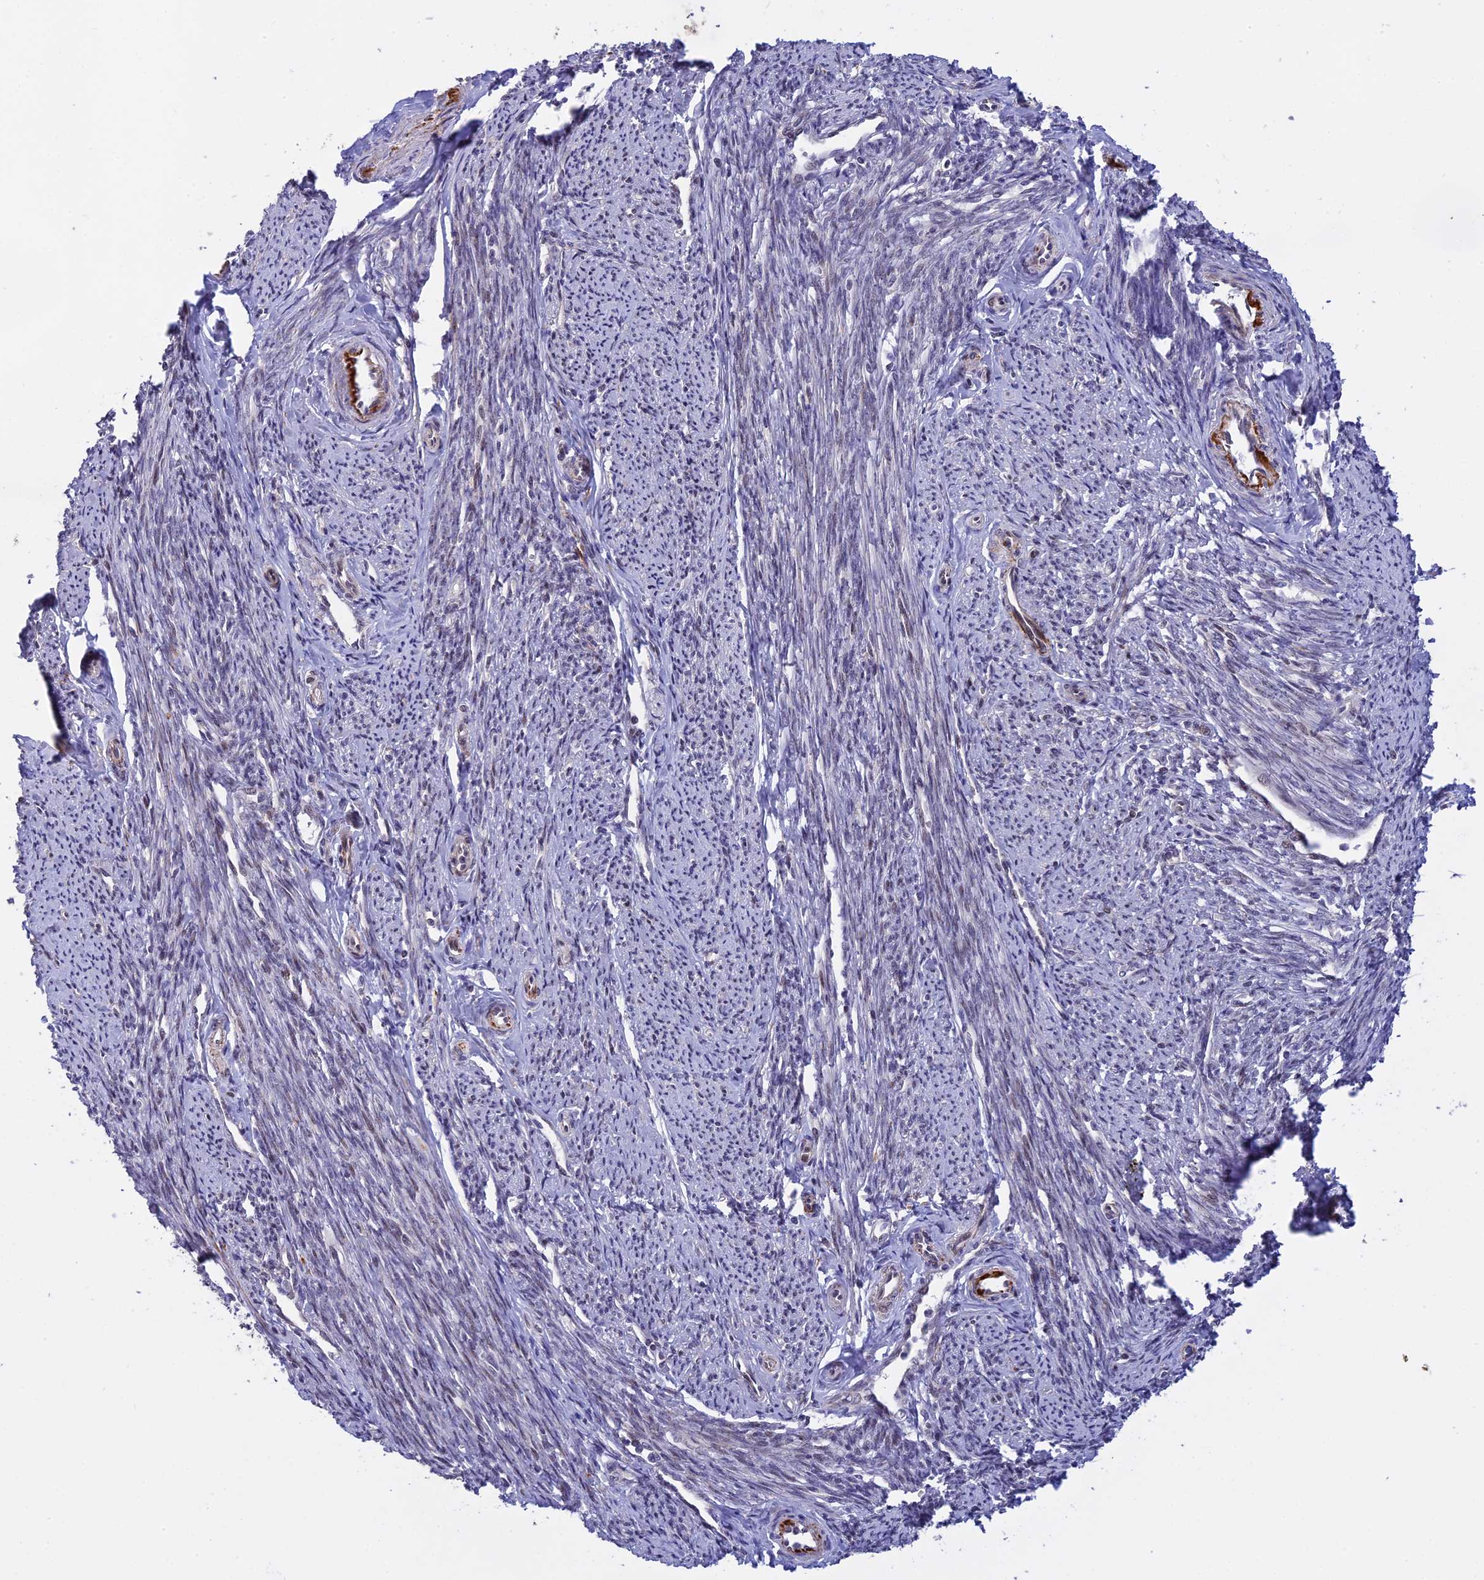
{"staining": {"intensity": "weak", "quantity": "25%-75%", "location": "nuclear"}, "tissue": "smooth muscle", "cell_type": "Smooth muscle cells", "image_type": "normal", "snomed": [{"axis": "morphology", "description": "Normal tissue, NOS"}, {"axis": "topography", "description": "Smooth muscle"}, {"axis": "topography", "description": "Uterus"}], "caption": "Immunohistochemical staining of unremarkable human smooth muscle displays low levels of weak nuclear positivity in about 25%-75% of smooth muscle cells. The staining was performed using DAB (3,3'-diaminobenzidine) to visualize the protein expression in brown, while the nuclei were stained in blue with hematoxylin (Magnification: 20x).", "gene": "POLR2C", "patient": {"sex": "female", "age": 59}}